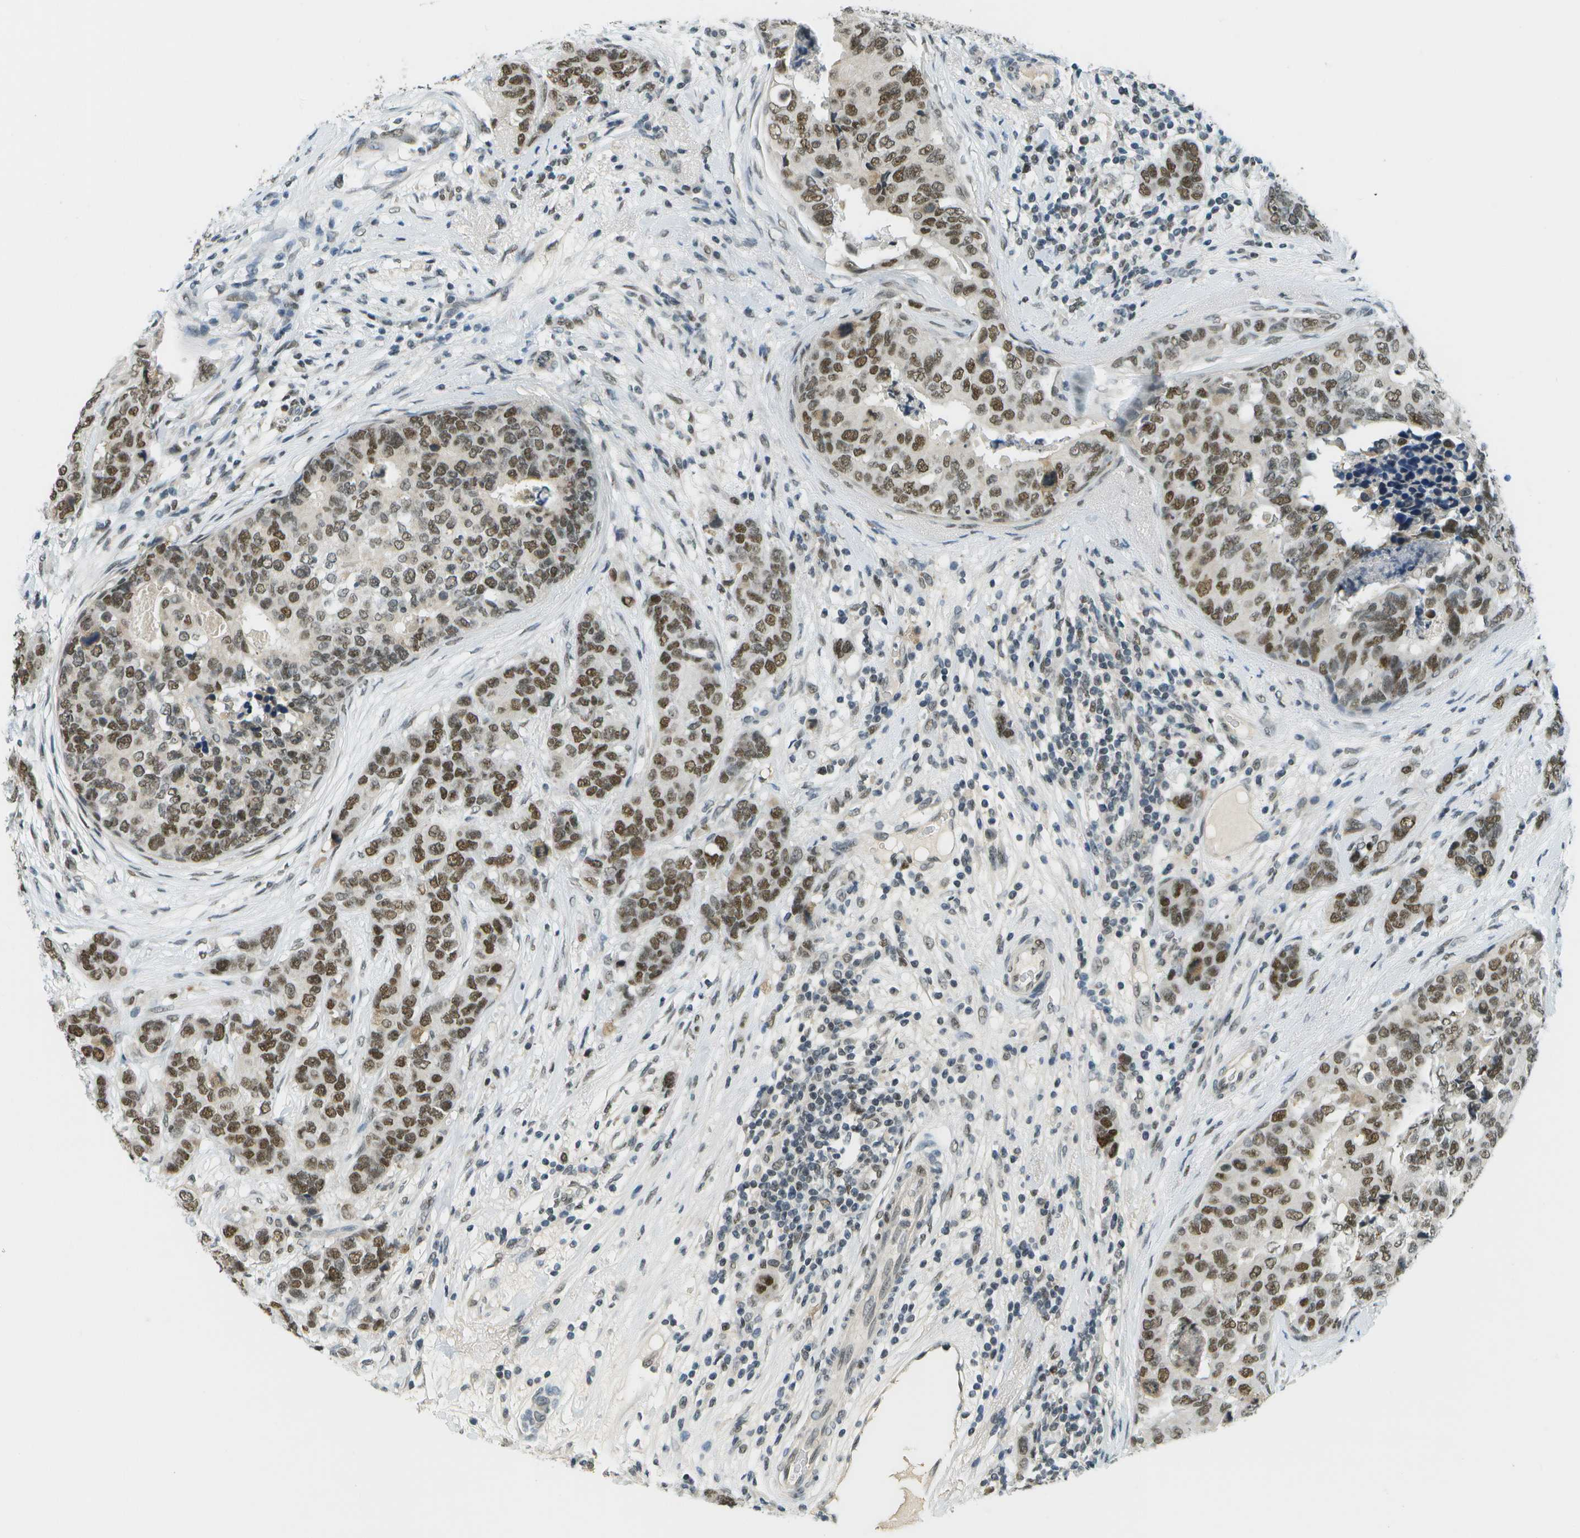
{"staining": {"intensity": "strong", "quantity": ">75%", "location": "nuclear"}, "tissue": "breast cancer", "cell_type": "Tumor cells", "image_type": "cancer", "snomed": [{"axis": "morphology", "description": "Lobular carcinoma"}, {"axis": "topography", "description": "Breast"}], "caption": "This is a photomicrograph of immunohistochemistry staining of breast lobular carcinoma, which shows strong positivity in the nuclear of tumor cells.", "gene": "CBX5", "patient": {"sex": "female", "age": 59}}